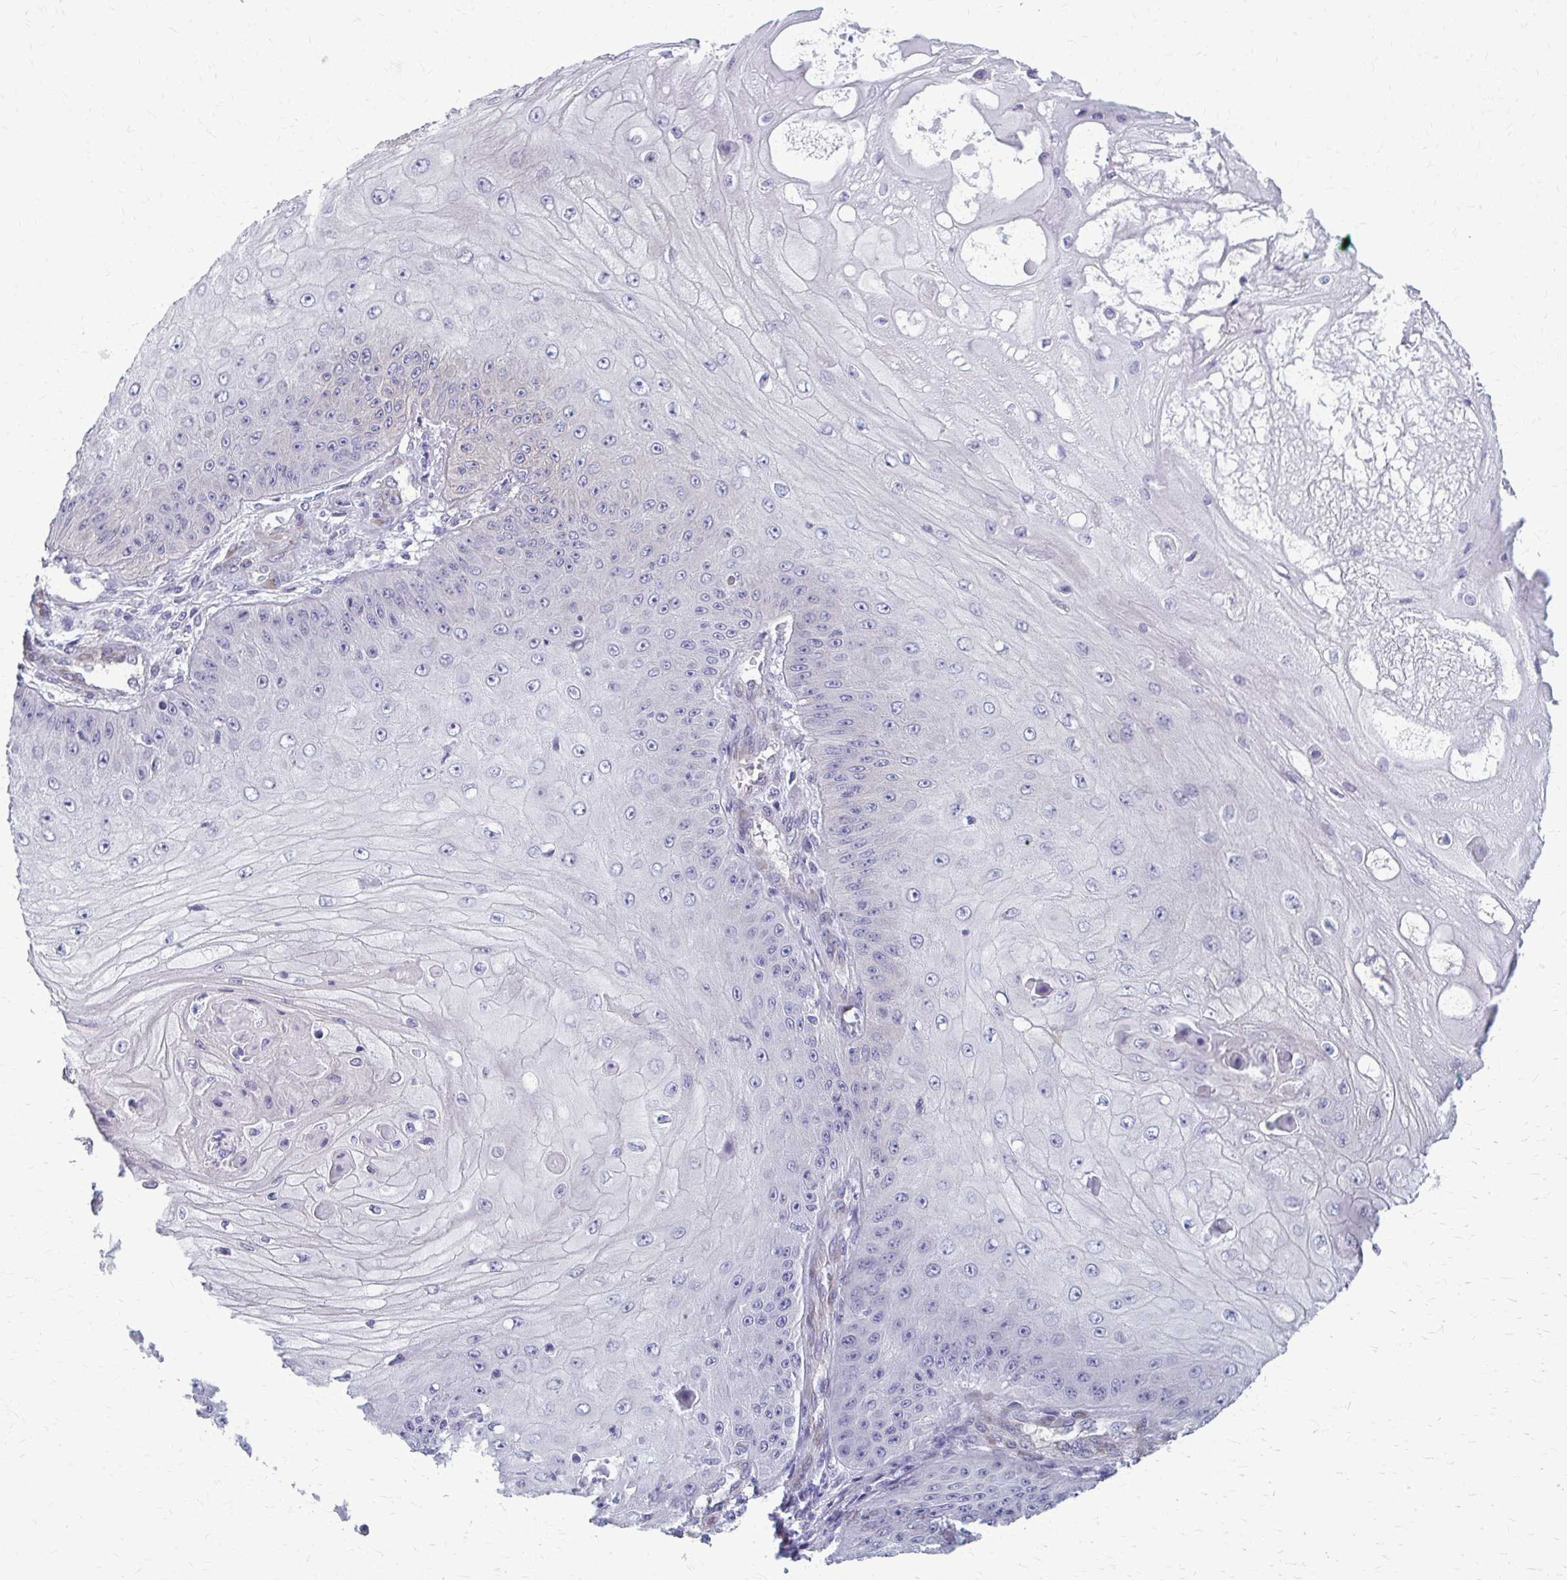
{"staining": {"intensity": "negative", "quantity": "none", "location": "none"}, "tissue": "skin cancer", "cell_type": "Tumor cells", "image_type": "cancer", "snomed": [{"axis": "morphology", "description": "Squamous cell carcinoma, NOS"}, {"axis": "topography", "description": "Skin"}], "caption": "Skin cancer (squamous cell carcinoma) stained for a protein using immunohistochemistry reveals no expression tumor cells.", "gene": "DEPP1", "patient": {"sex": "male", "age": 70}}